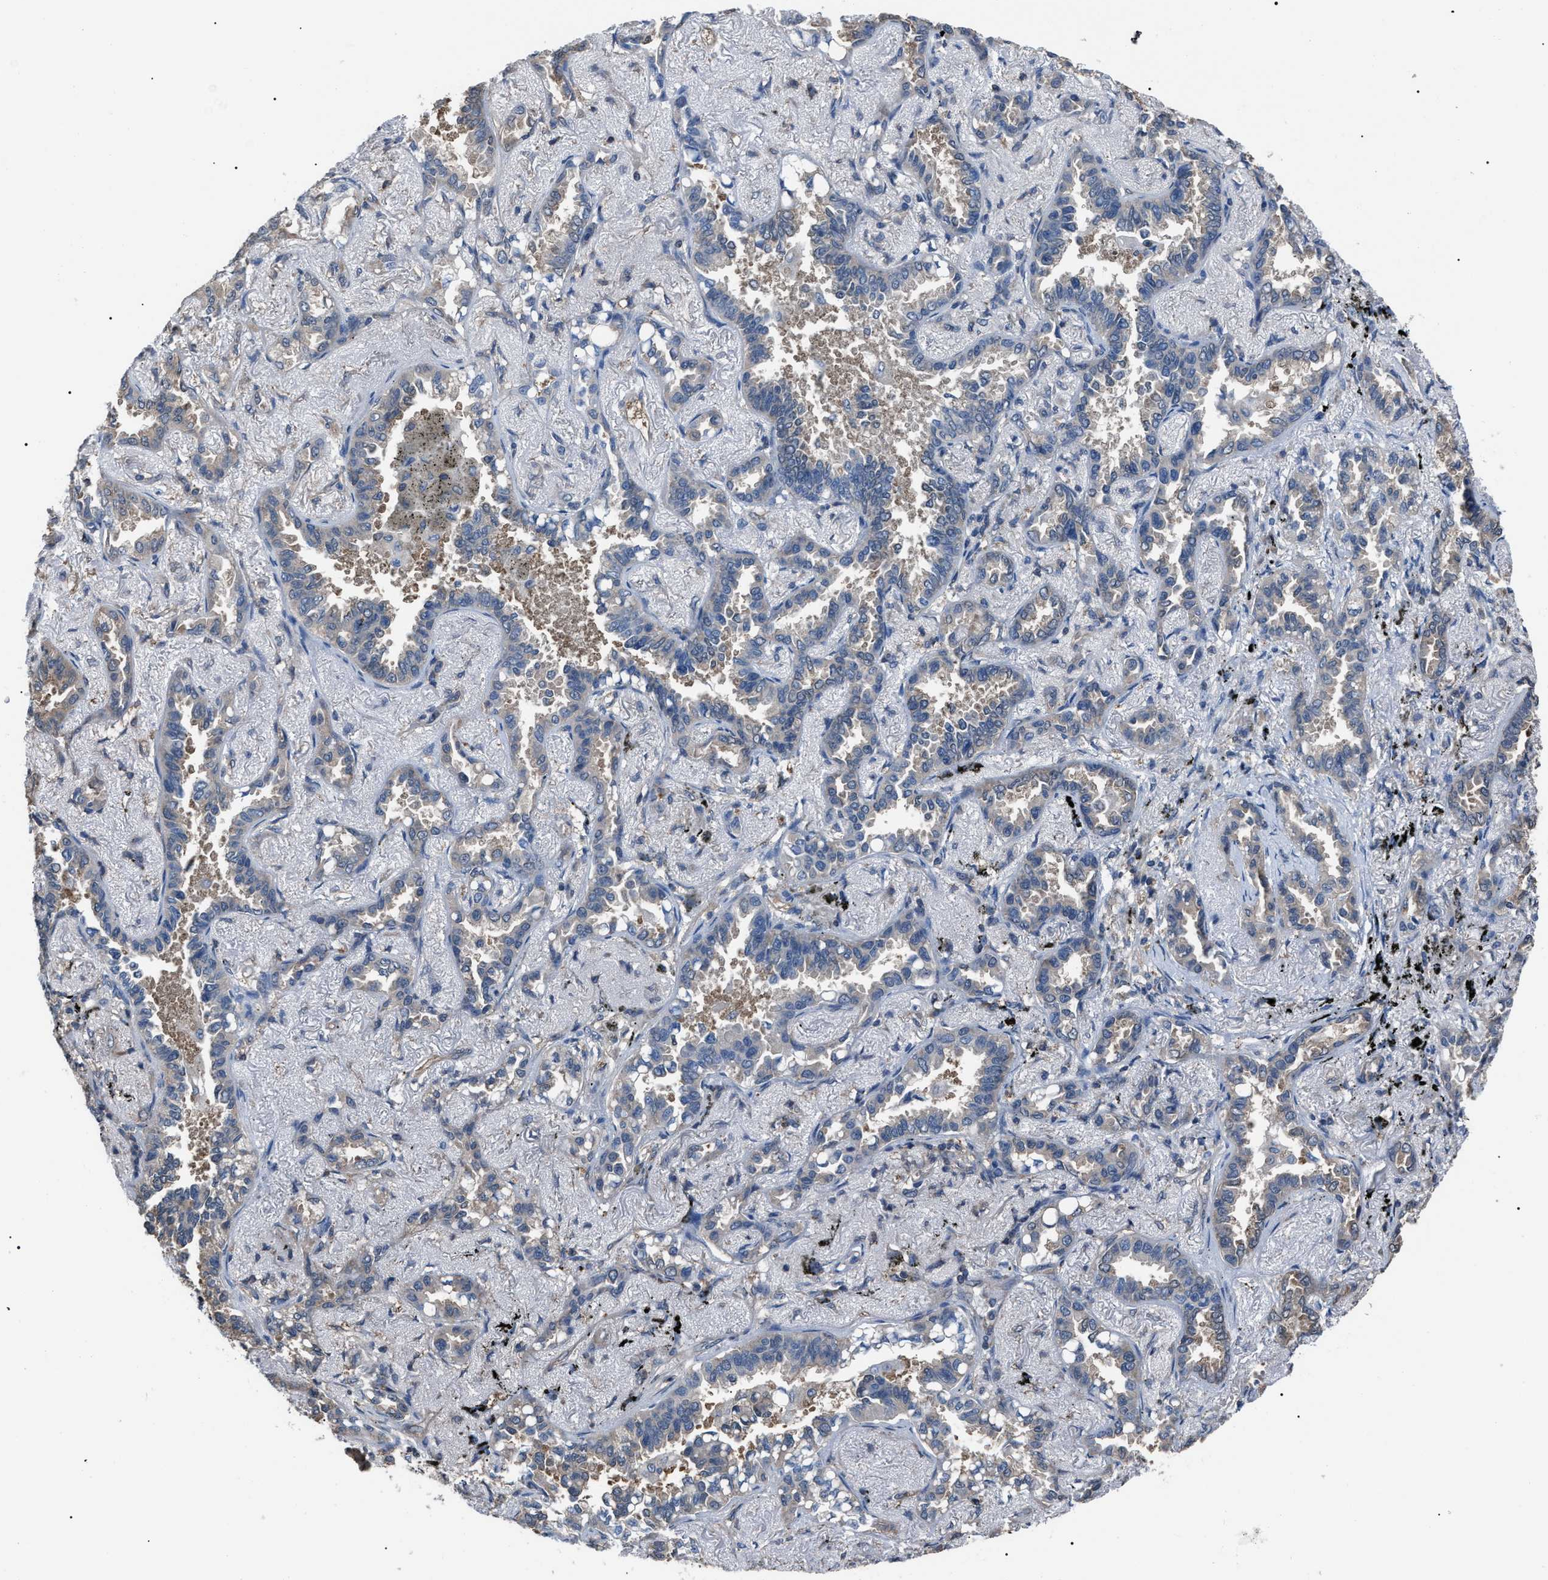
{"staining": {"intensity": "negative", "quantity": "none", "location": "none"}, "tissue": "lung cancer", "cell_type": "Tumor cells", "image_type": "cancer", "snomed": [{"axis": "morphology", "description": "Adenocarcinoma, NOS"}, {"axis": "topography", "description": "Lung"}], "caption": "Immunohistochemical staining of human lung adenocarcinoma exhibits no significant expression in tumor cells.", "gene": "PDCD5", "patient": {"sex": "male", "age": 59}}